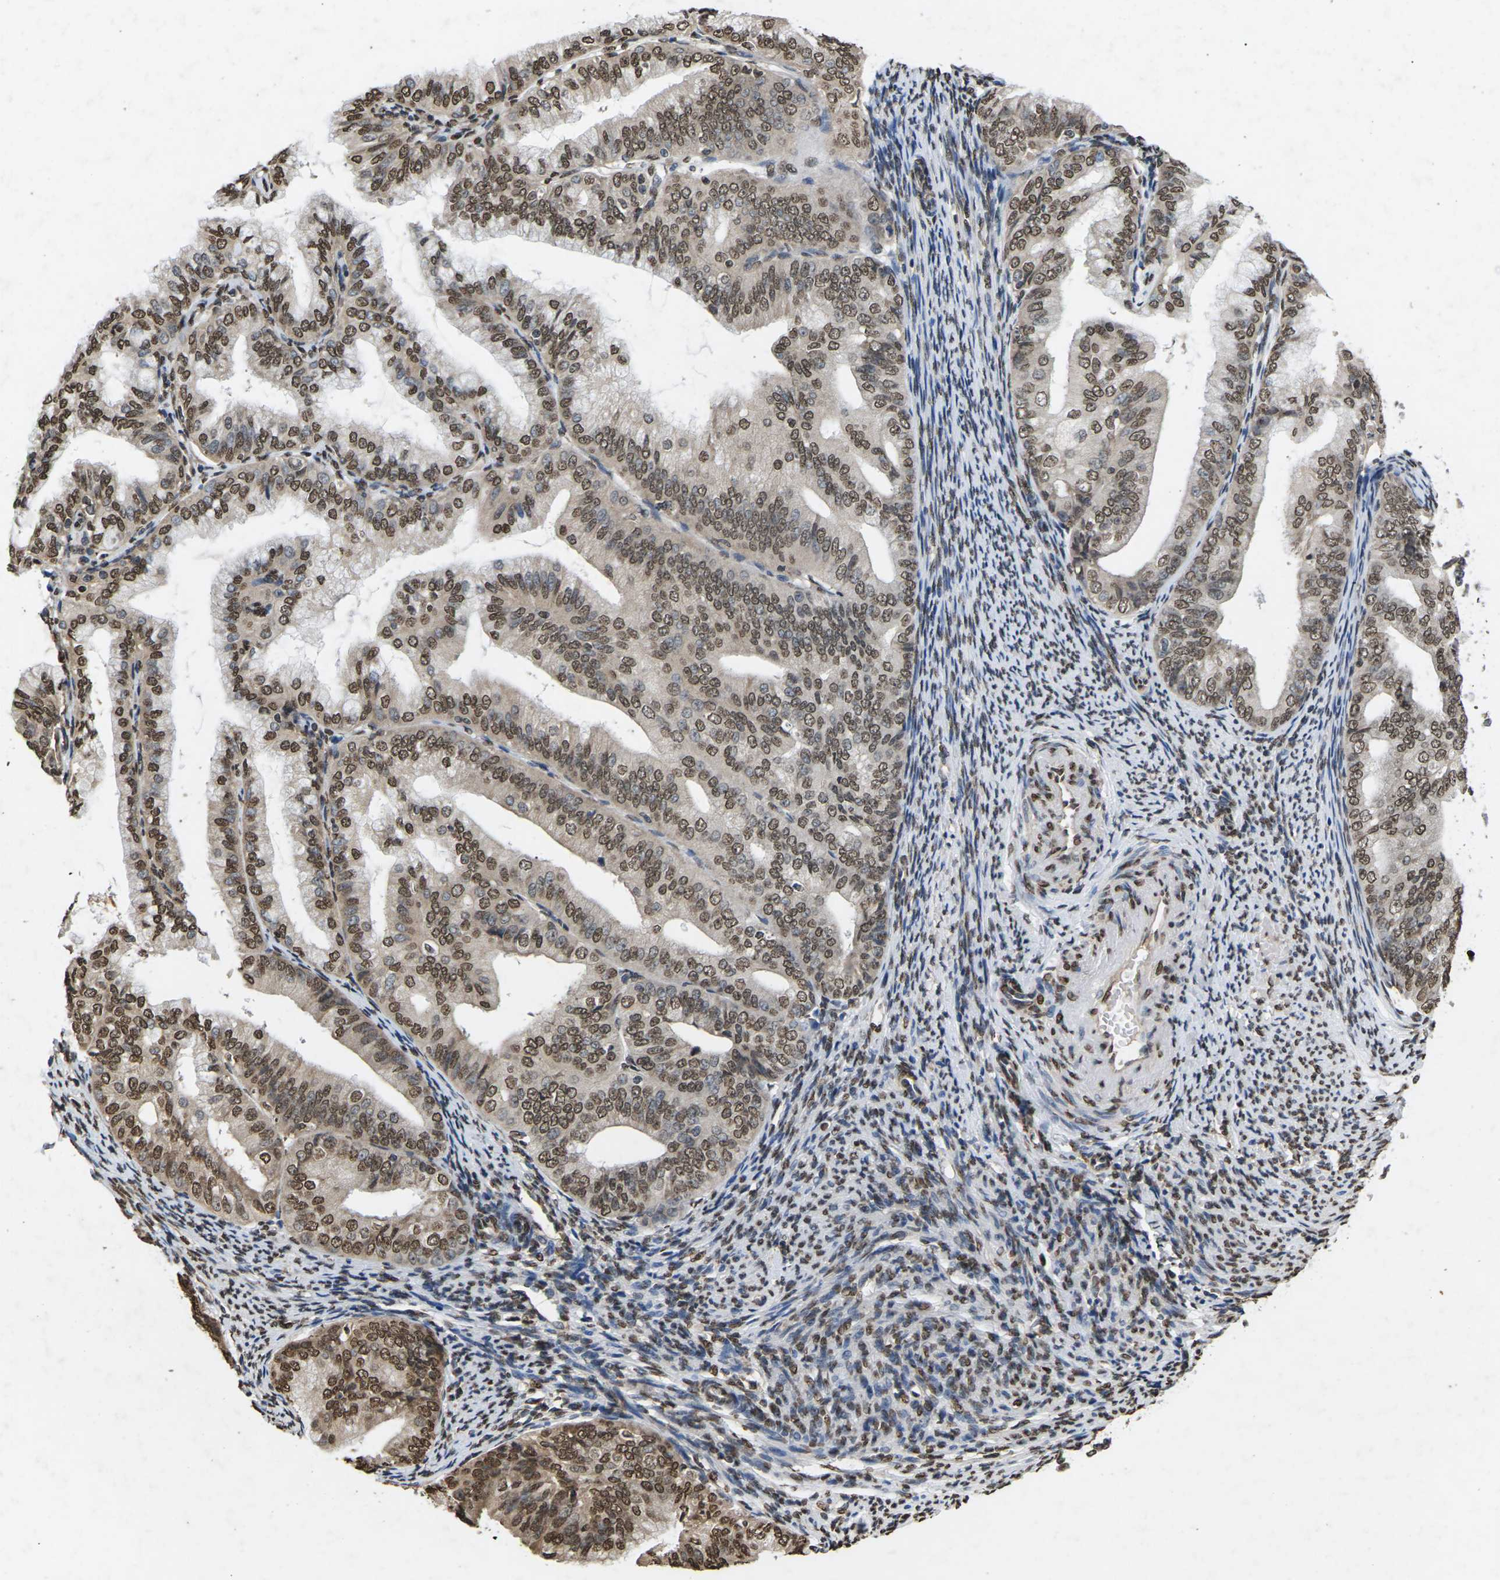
{"staining": {"intensity": "moderate", "quantity": ">75%", "location": "cytoplasmic/membranous,nuclear"}, "tissue": "endometrial cancer", "cell_type": "Tumor cells", "image_type": "cancer", "snomed": [{"axis": "morphology", "description": "Adenocarcinoma, NOS"}, {"axis": "topography", "description": "Endometrium"}], "caption": "IHC (DAB) staining of human adenocarcinoma (endometrial) shows moderate cytoplasmic/membranous and nuclear protein expression in approximately >75% of tumor cells.", "gene": "EMSY", "patient": {"sex": "female", "age": 63}}